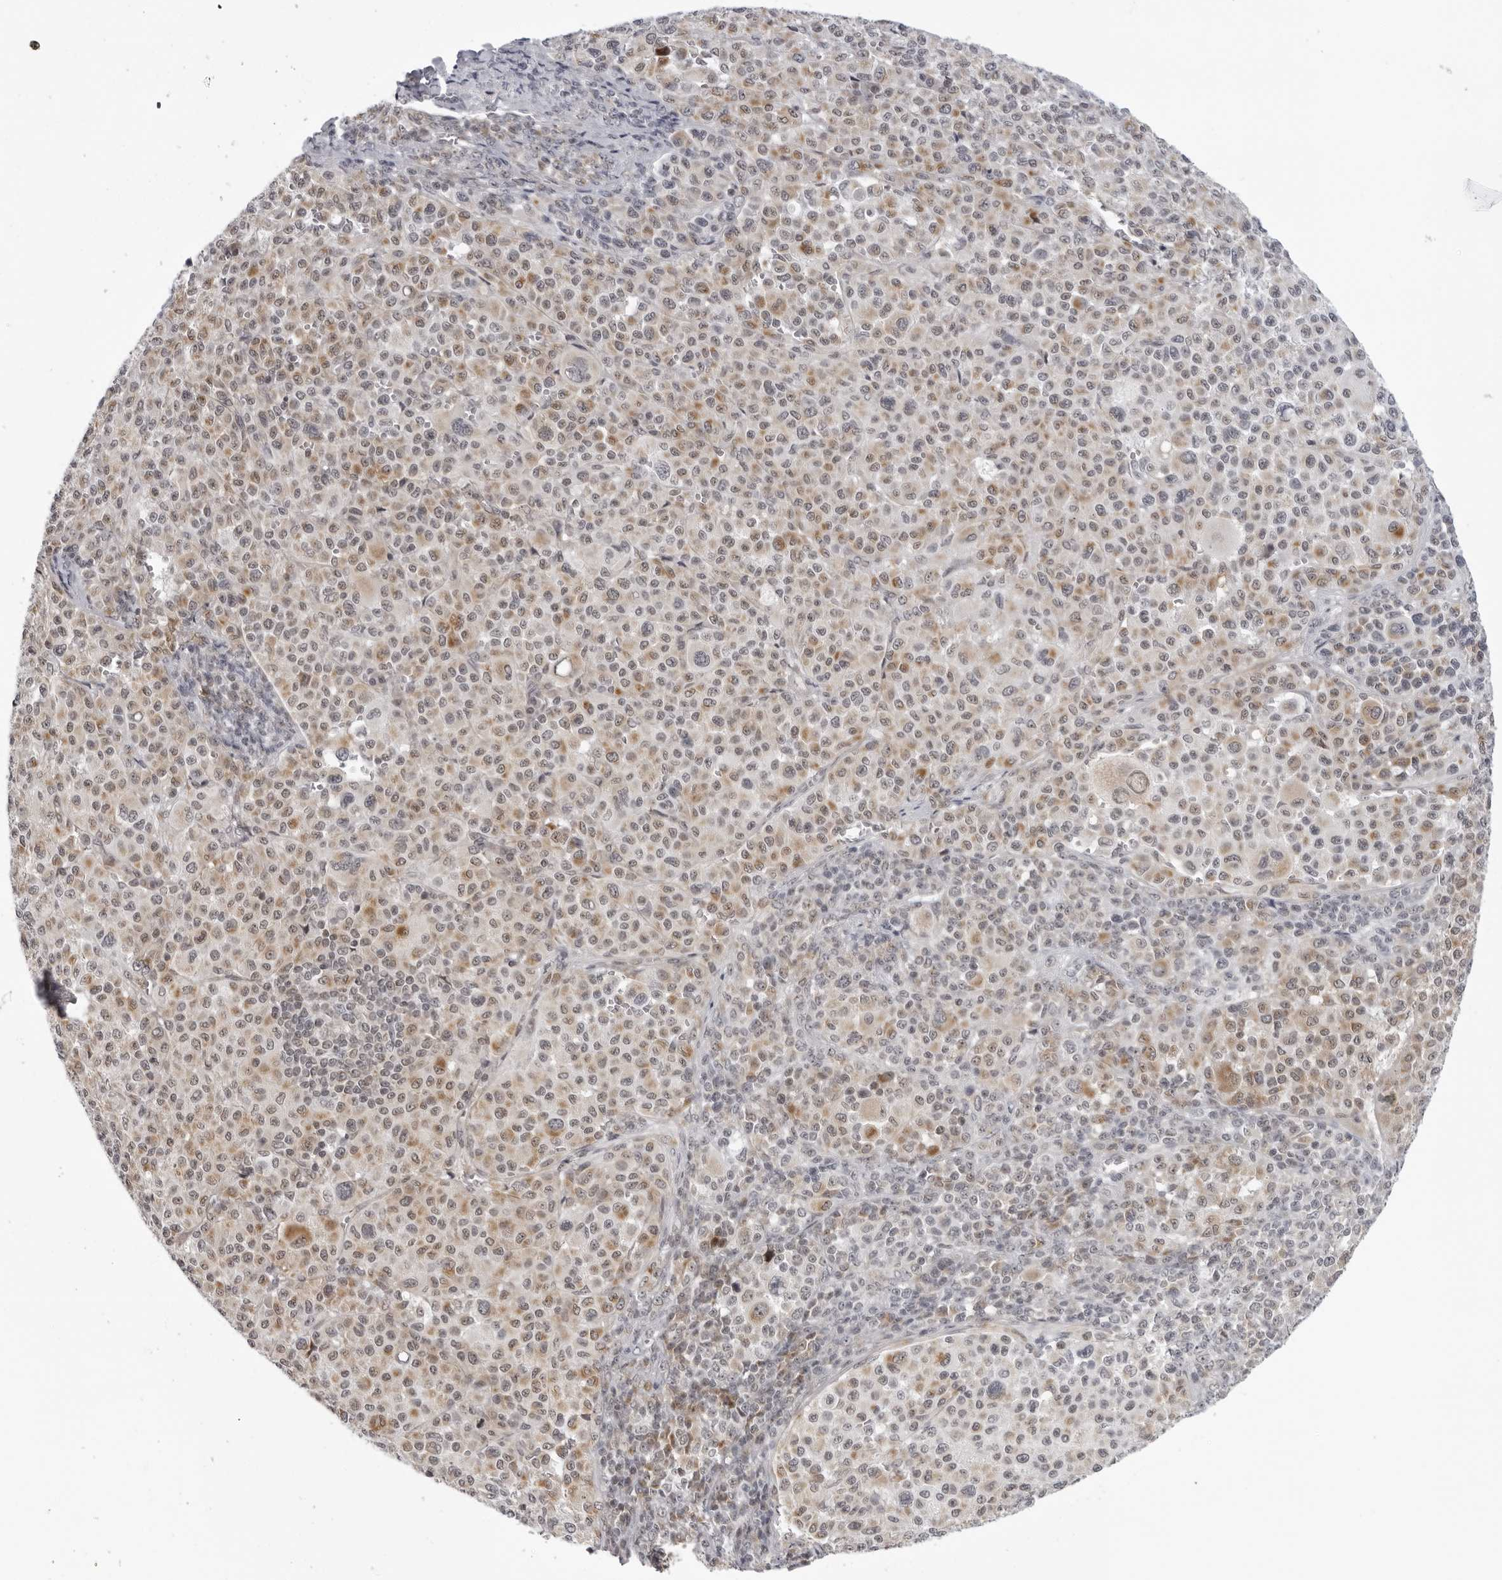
{"staining": {"intensity": "moderate", "quantity": "25%-75%", "location": "cytoplasmic/membranous"}, "tissue": "melanoma", "cell_type": "Tumor cells", "image_type": "cancer", "snomed": [{"axis": "morphology", "description": "Malignant melanoma, Metastatic site"}, {"axis": "topography", "description": "Skin"}], "caption": "Melanoma stained for a protein shows moderate cytoplasmic/membranous positivity in tumor cells.", "gene": "MRPS15", "patient": {"sex": "female", "age": 74}}